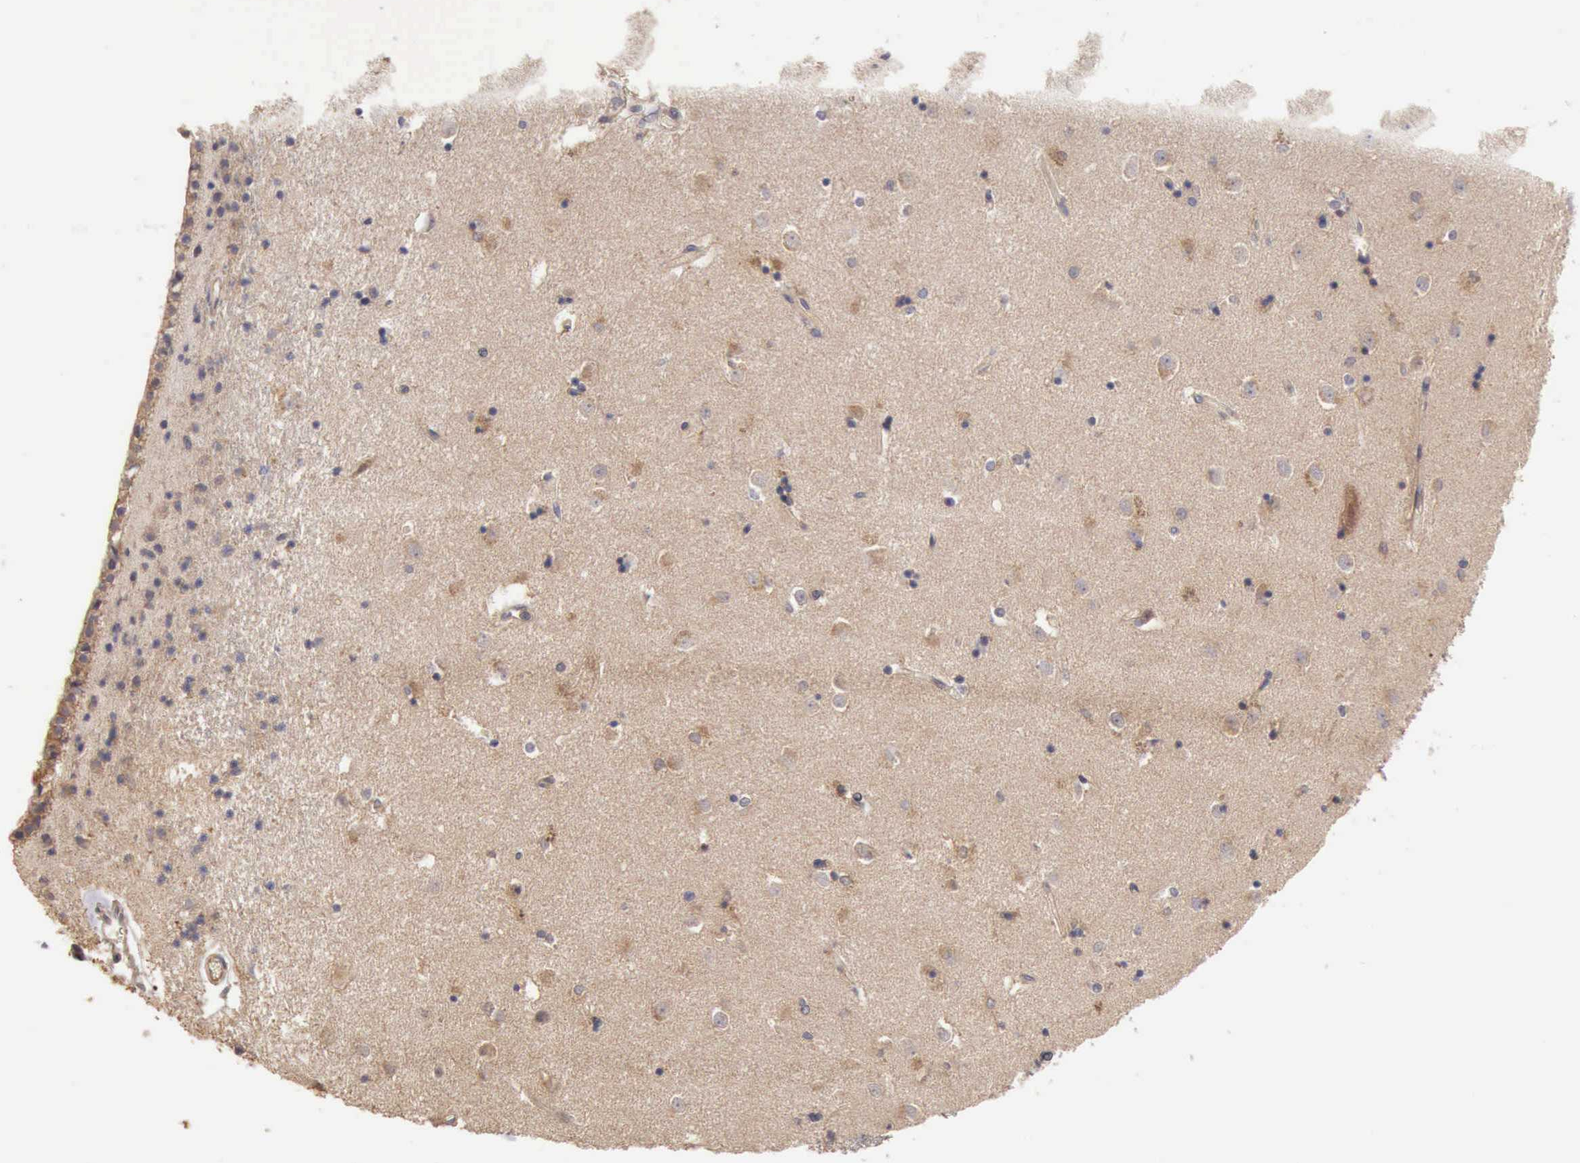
{"staining": {"intensity": "negative", "quantity": "none", "location": "none"}, "tissue": "caudate", "cell_type": "Glial cells", "image_type": "normal", "snomed": [{"axis": "morphology", "description": "Normal tissue, NOS"}, {"axis": "topography", "description": "Lateral ventricle wall"}], "caption": "Glial cells are negative for protein expression in unremarkable human caudate. The staining was performed using DAB (3,3'-diaminobenzidine) to visualize the protein expression in brown, while the nuclei were stained in blue with hematoxylin (Magnification: 20x).", "gene": "BMX", "patient": {"sex": "female", "age": 54}}